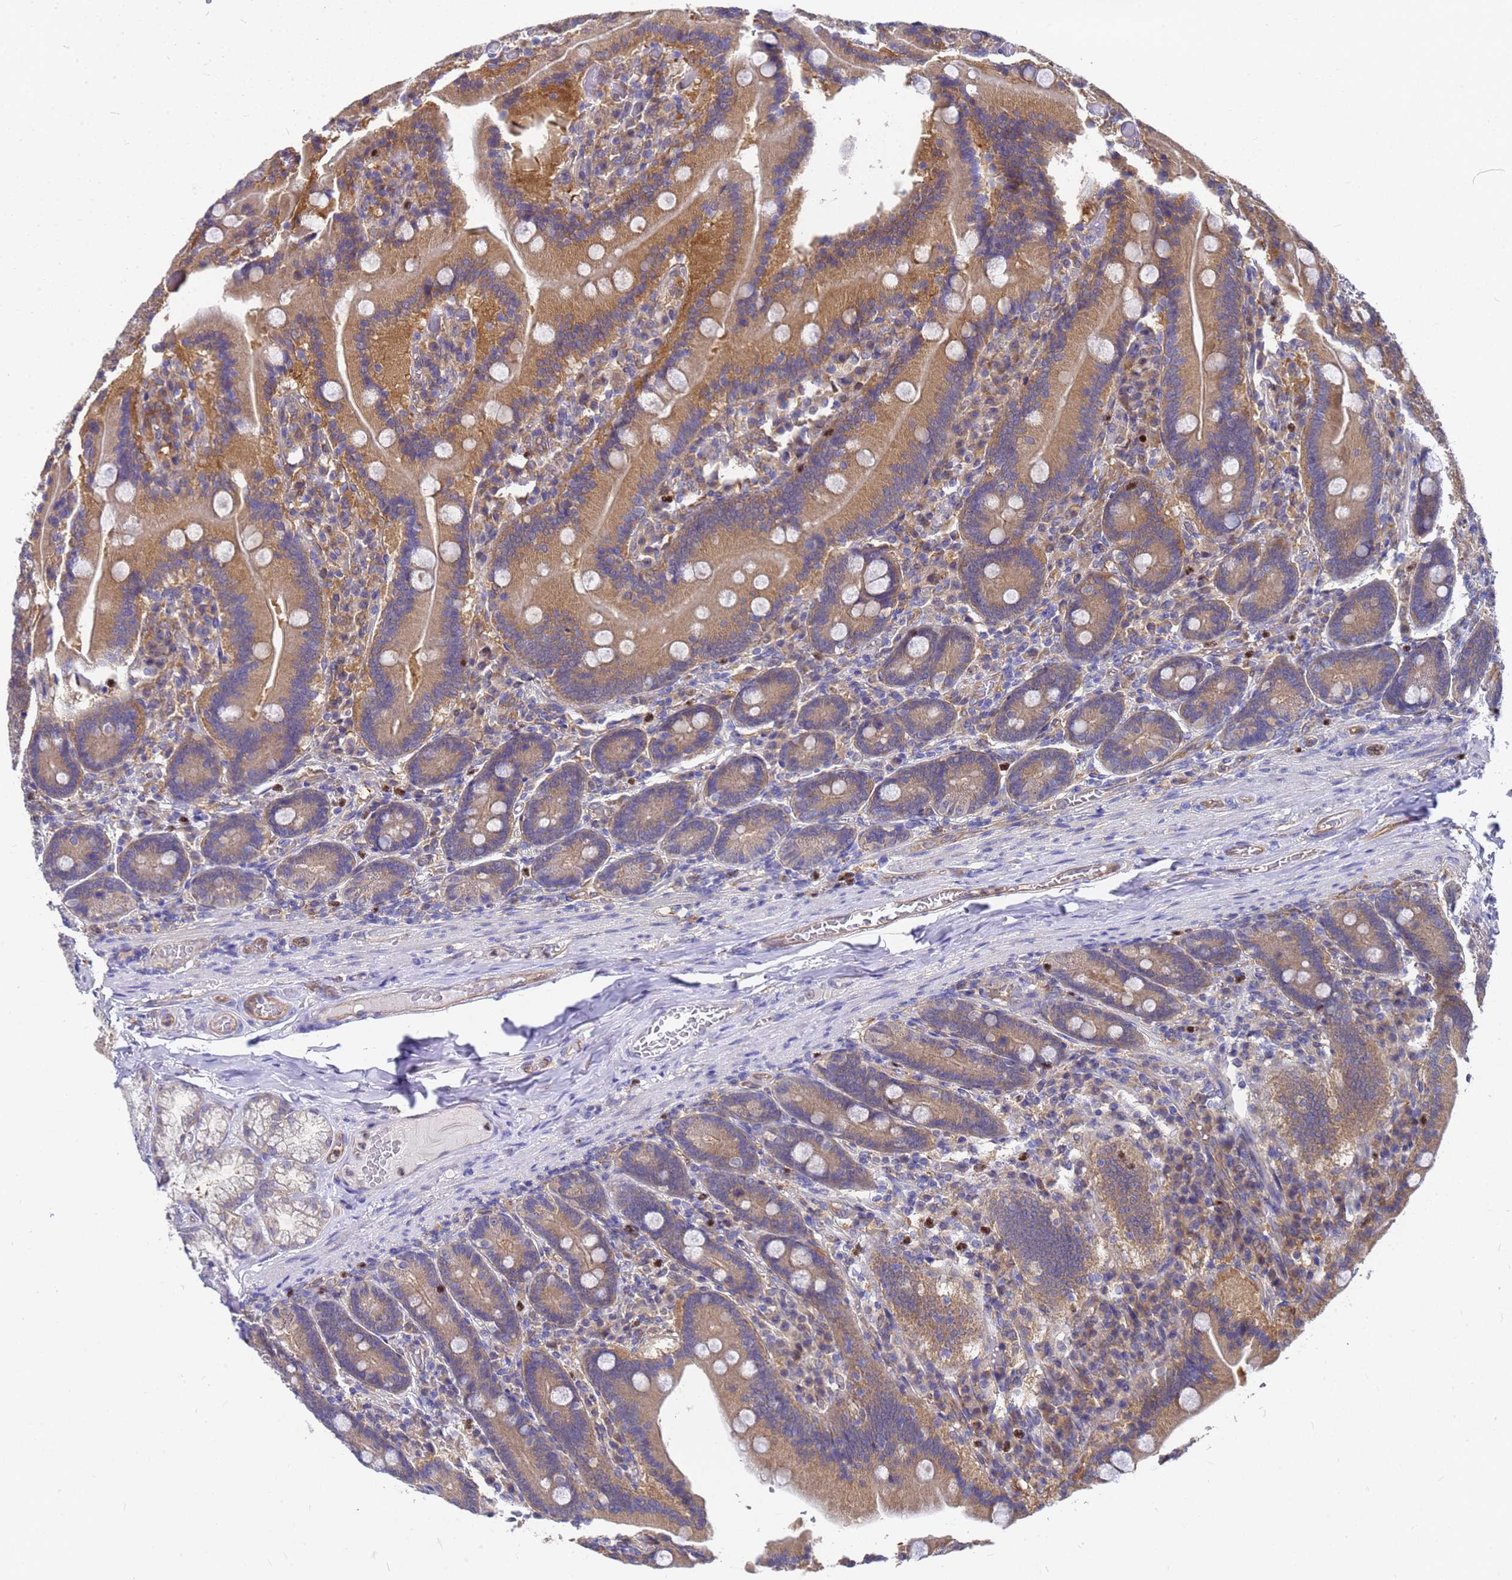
{"staining": {"intensity": "moderate", "quantity": "25%-75%", "location": "cytoplasmic/membranous"}, "tissue": "duodenum", "cell_type": "Glandular cells", "image_type": "normal", "snomed": [{"axis": "morphology", "description": "Normal tissue, NOS"}, {"axis": "topography", "description": "Duodenum"}], "caption": "This histopathology image displays IHC staining of normal duodenum, with medium moderate cytoplasmic/membranous expression in about 25%-75% of glandular cells.", "gene": "SLC35E2B", "patient": {"sex": "female", "age": 62}}